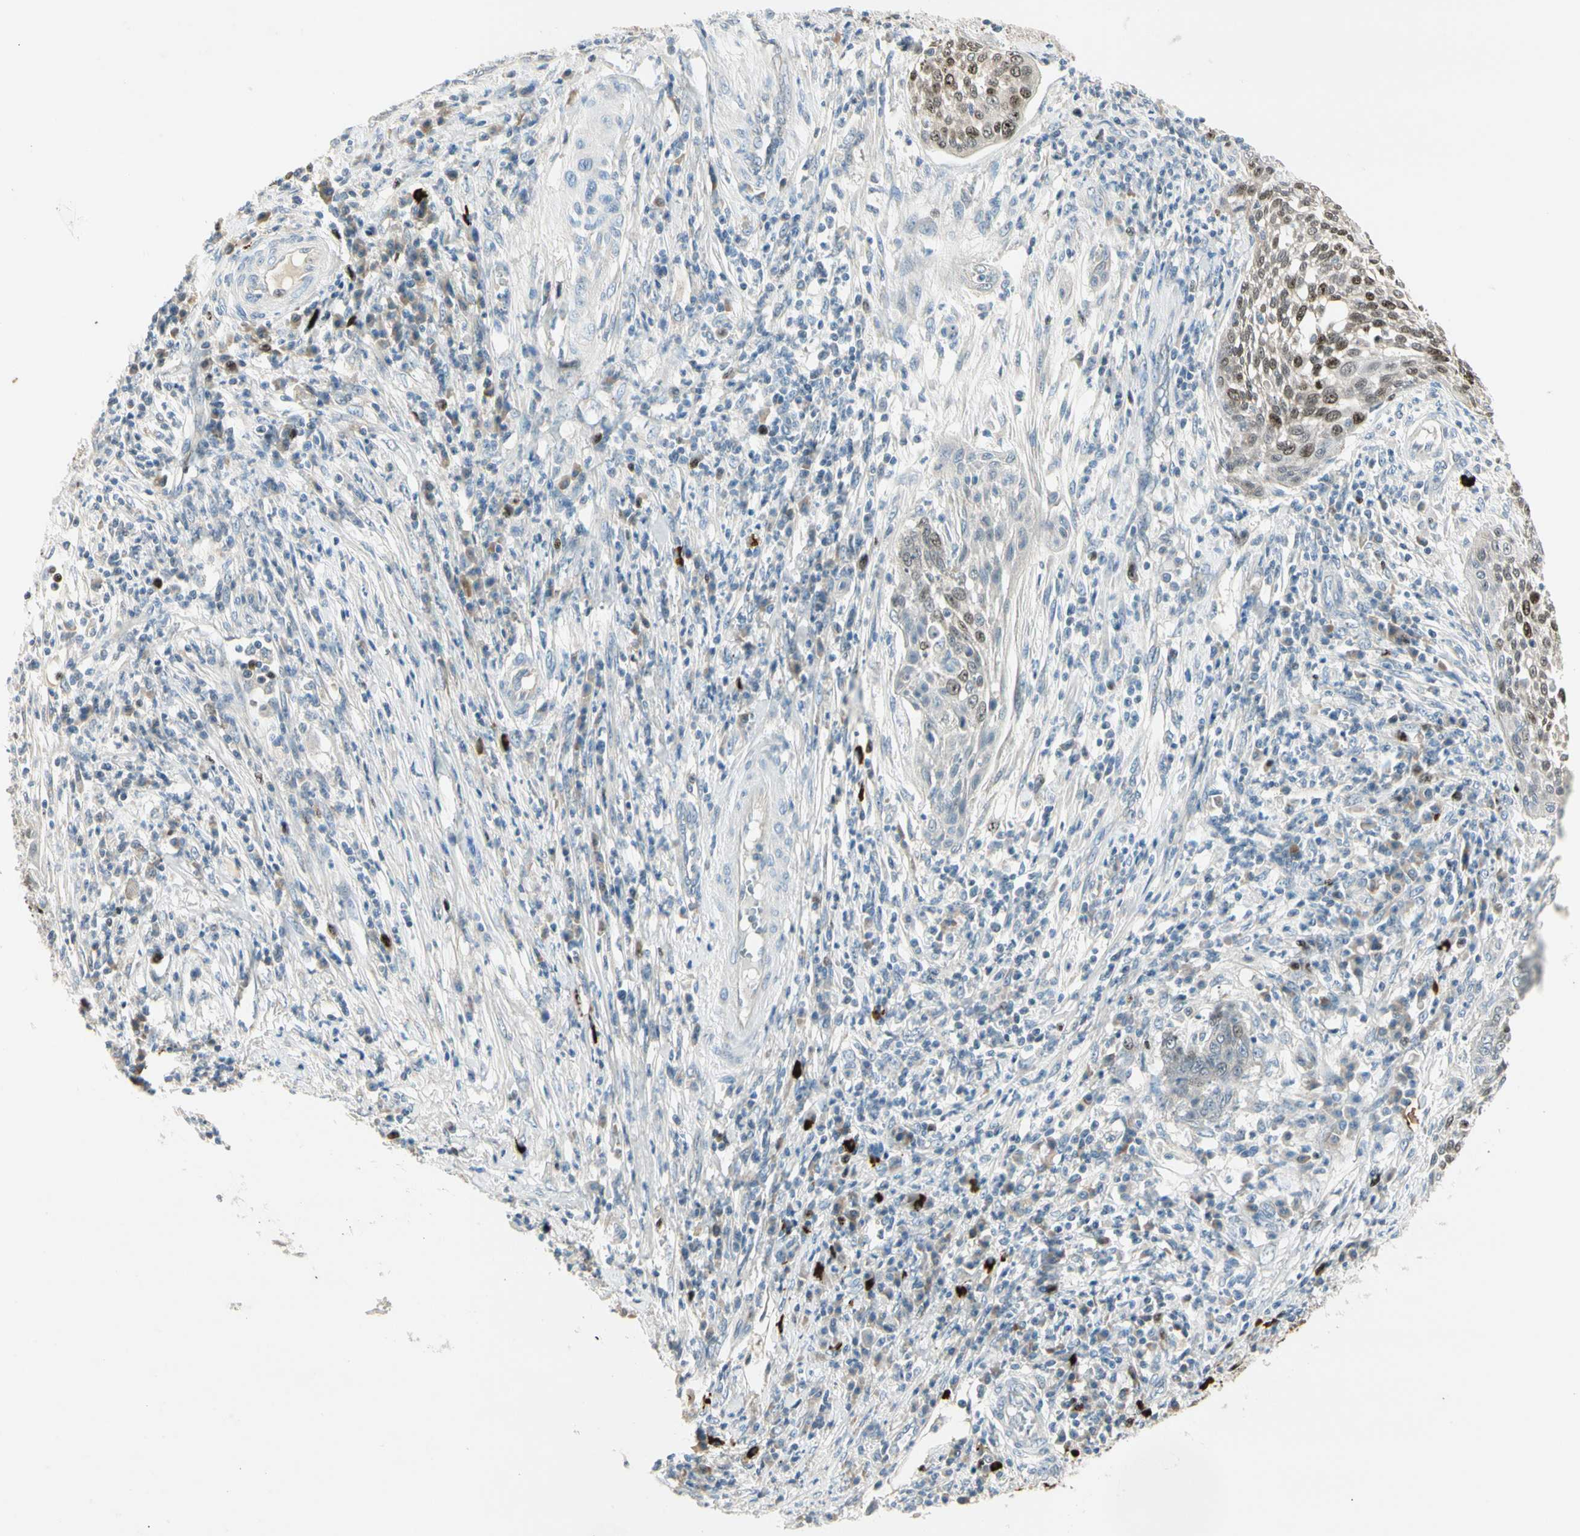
{"staining": {"intensity": "strong", "quantity": ">75%", "location": "nuclear"}, "tissue": "cervical cancer", "cell_type": "Tumor cells", "image_type": "cancer", "snomed": [{"axis": "morphology", "description": "Squamous cell carcinoma, NOS"}, {"axis": "topography", "description": "Cervix"}], "caption": "There is high levels of strong nuclear expression in tumor cells of cervical cancer (squamous cell carcinoma), as demonstrated by immunohistochemical staining (brown color).", "gene": "PITX1", "patient": {"sex": "female", "age": 34}}